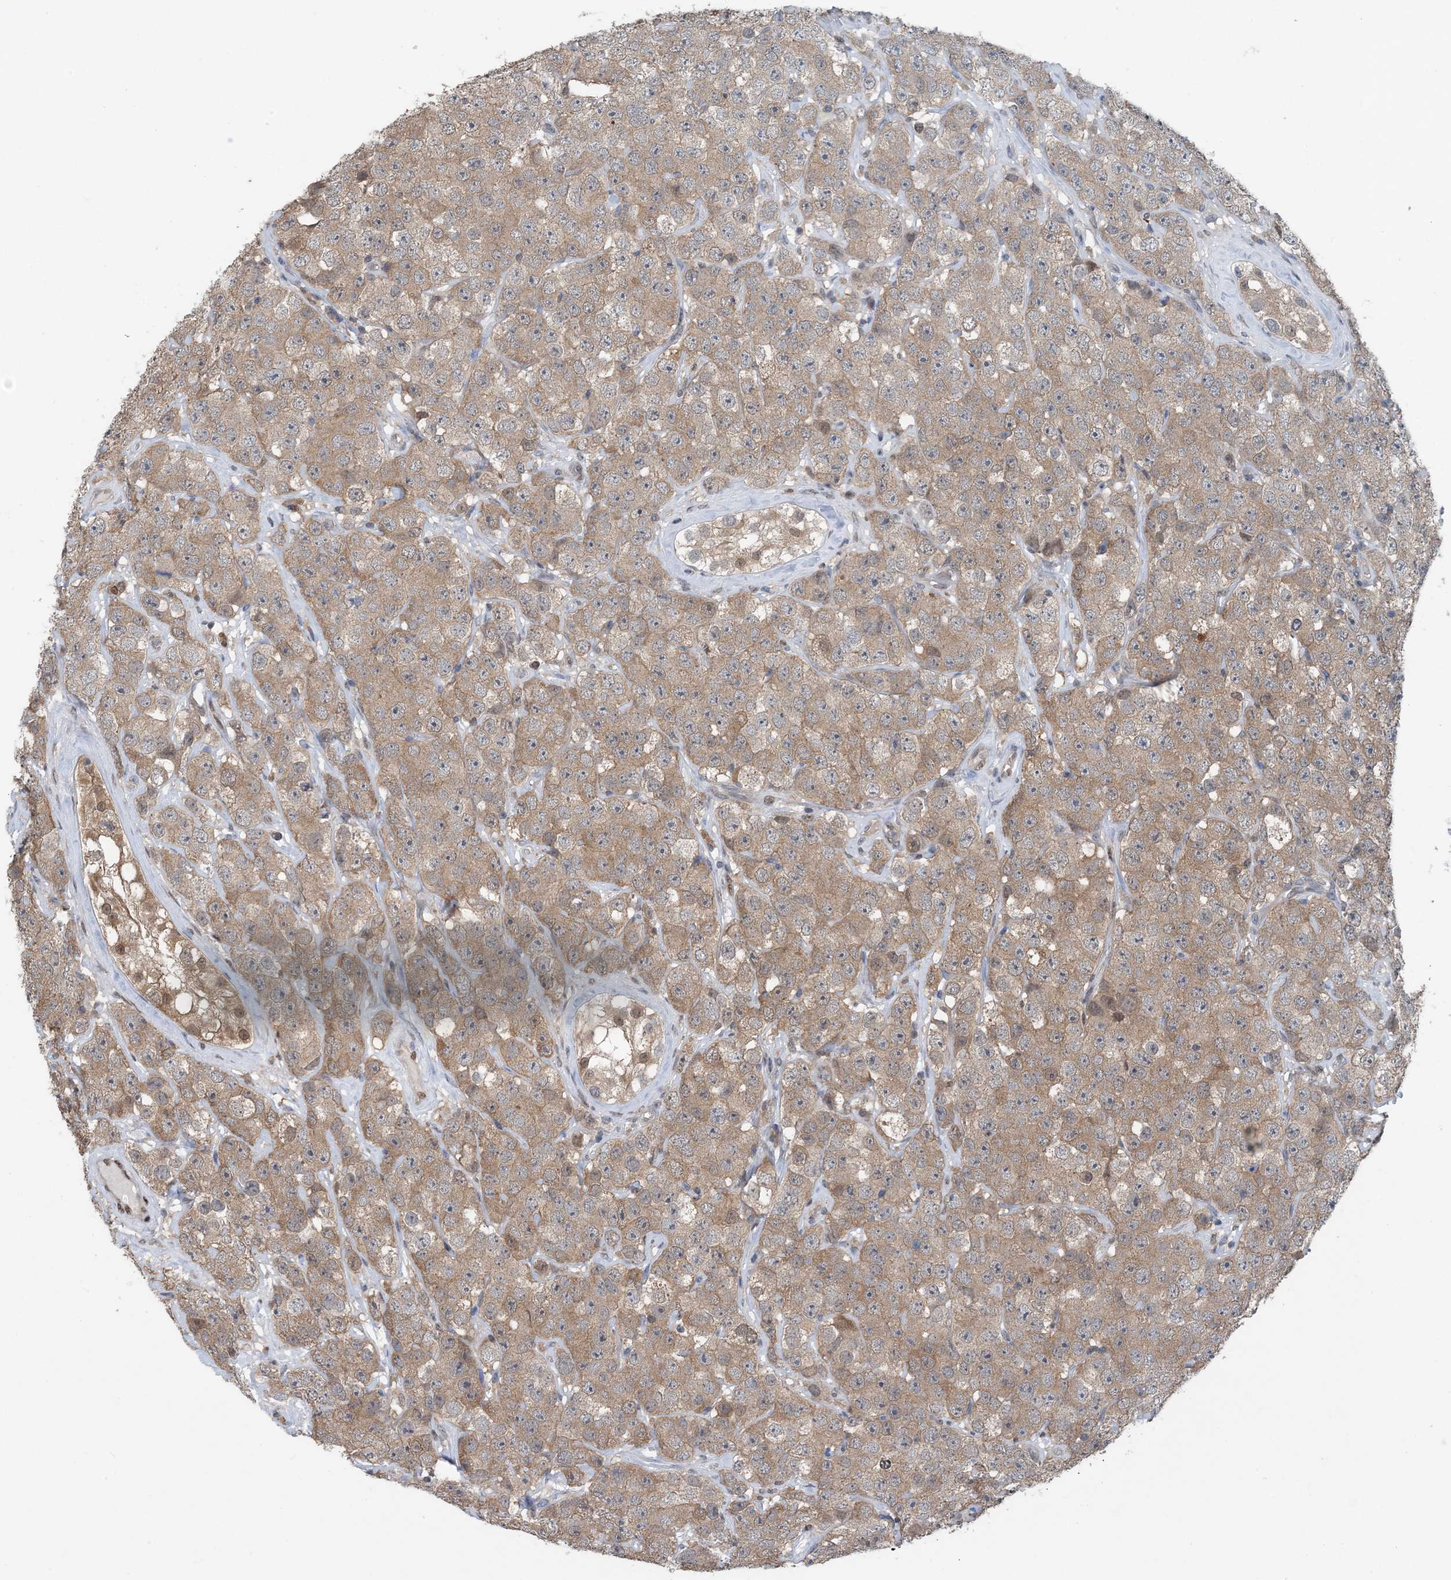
{"staining": {"intensity": "moderate", "quantity": ">75%", "location": "cytoplasmic/membranous"}, "tissue": "testis cancer", "cell_type": "Tumor cells", "image_type": "cancer", "snomed": [{"axis": "morphology", "description": "Seminoma, NOS"}, {"axis": "topography", "description": "Testis"}], "caption": "Immunohistochemistry (DAB (3,3'-diaminobenzidine)) staining of human testis cancer (seminoma) shows moderate cytoplasmic/membranous protein positivity in about >75% of tumor cells.", "gene": "HIKESHI", "patient": {"sex": "male", "age": 28}}